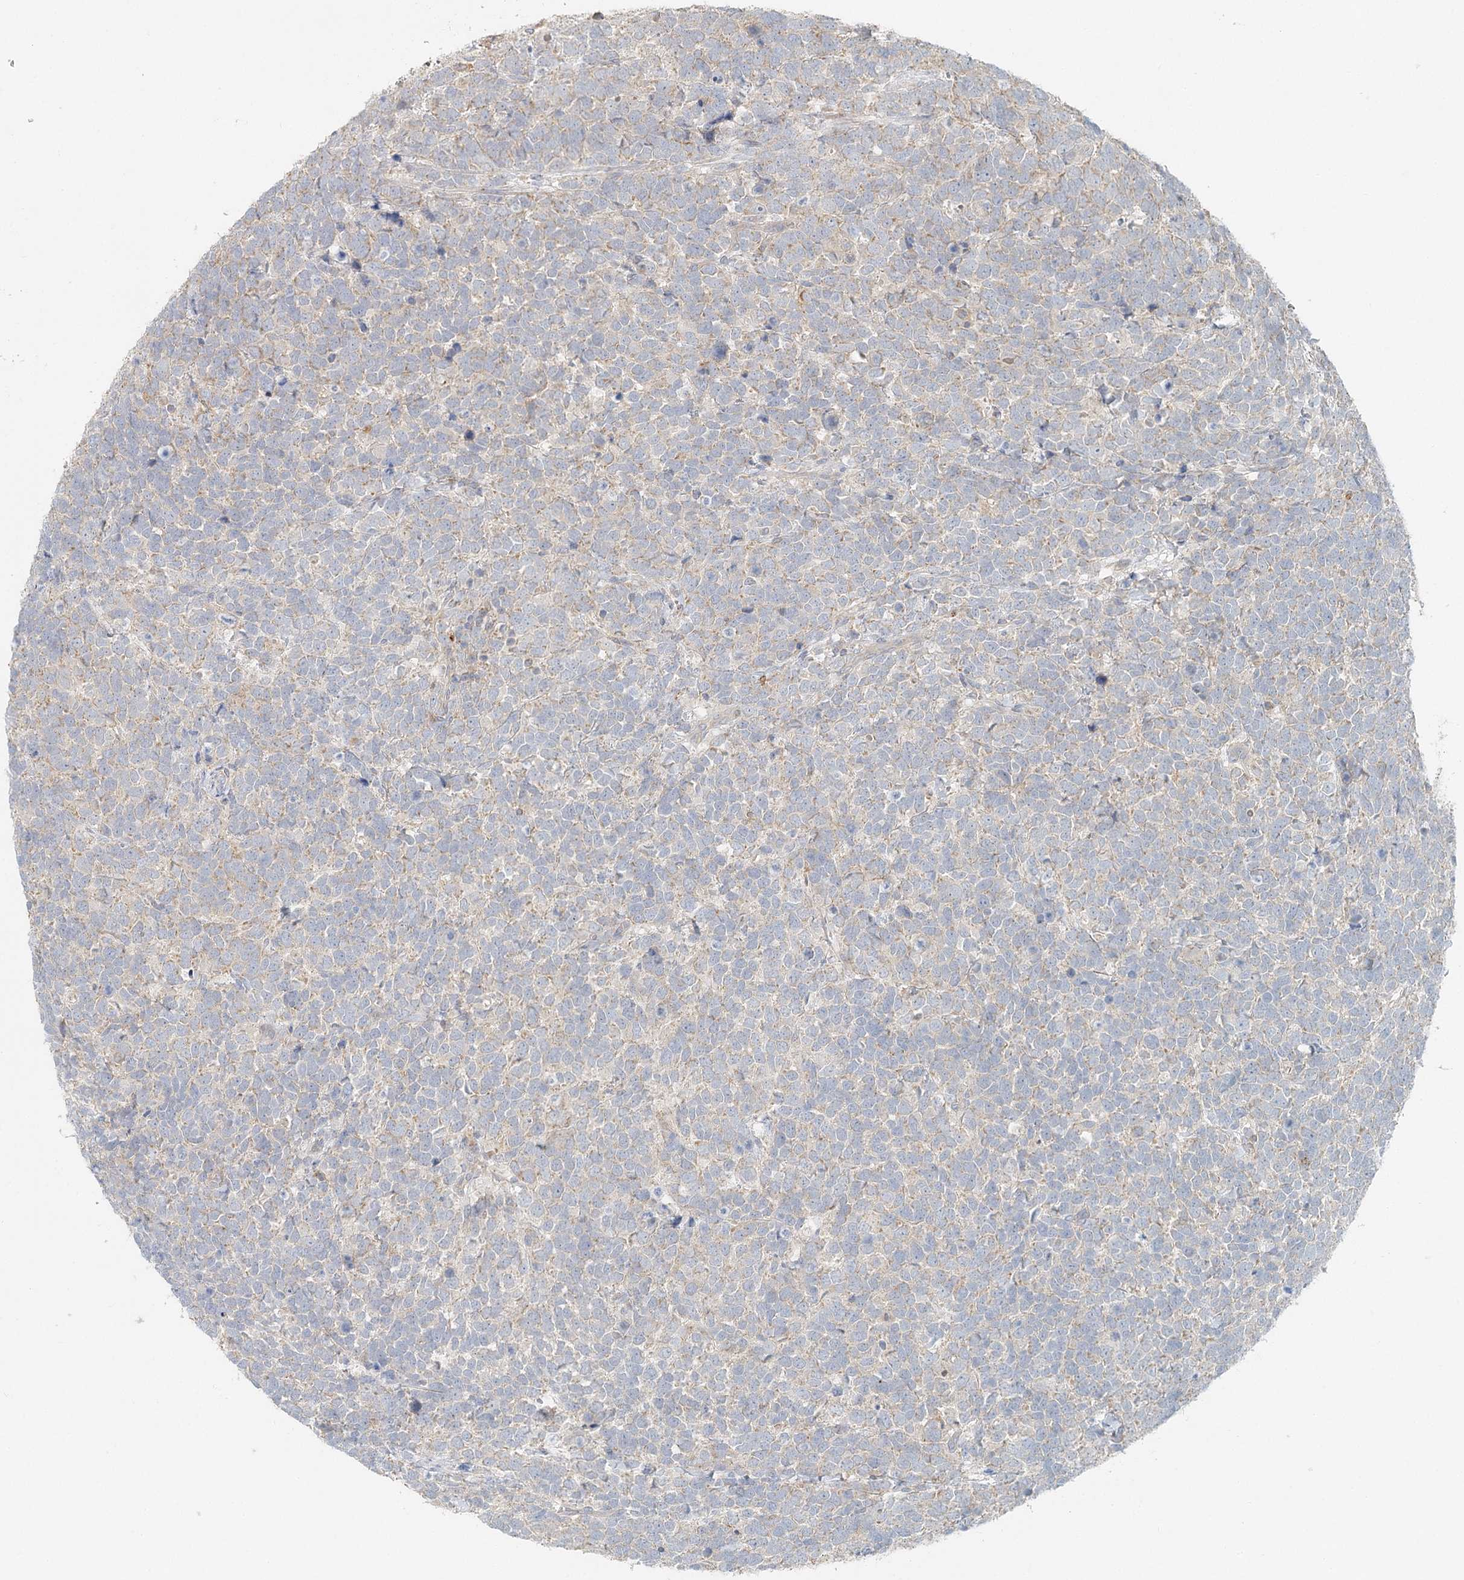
{"staining": {"intensity": "weak", "quantity": "<25%", "location": "cytoplasmic/membranous"}, "tissue": "urothelial cancer", "cell_type": "Tumor cells", "image_type": "cancer", "snomed": [{"axis": "morphology", "description": "Urothelial carcinoma, High grade"}, {"axis": "topography", "description": "Urinary bladder"}], "caption": "Urothelial carcinoma (high-grade) stained for a protein using immunohistochemistry (IHC) exhibits no staining tumor cells.", "gene": "VSIG1", "patient": {"sex": "female", "age": 82}}